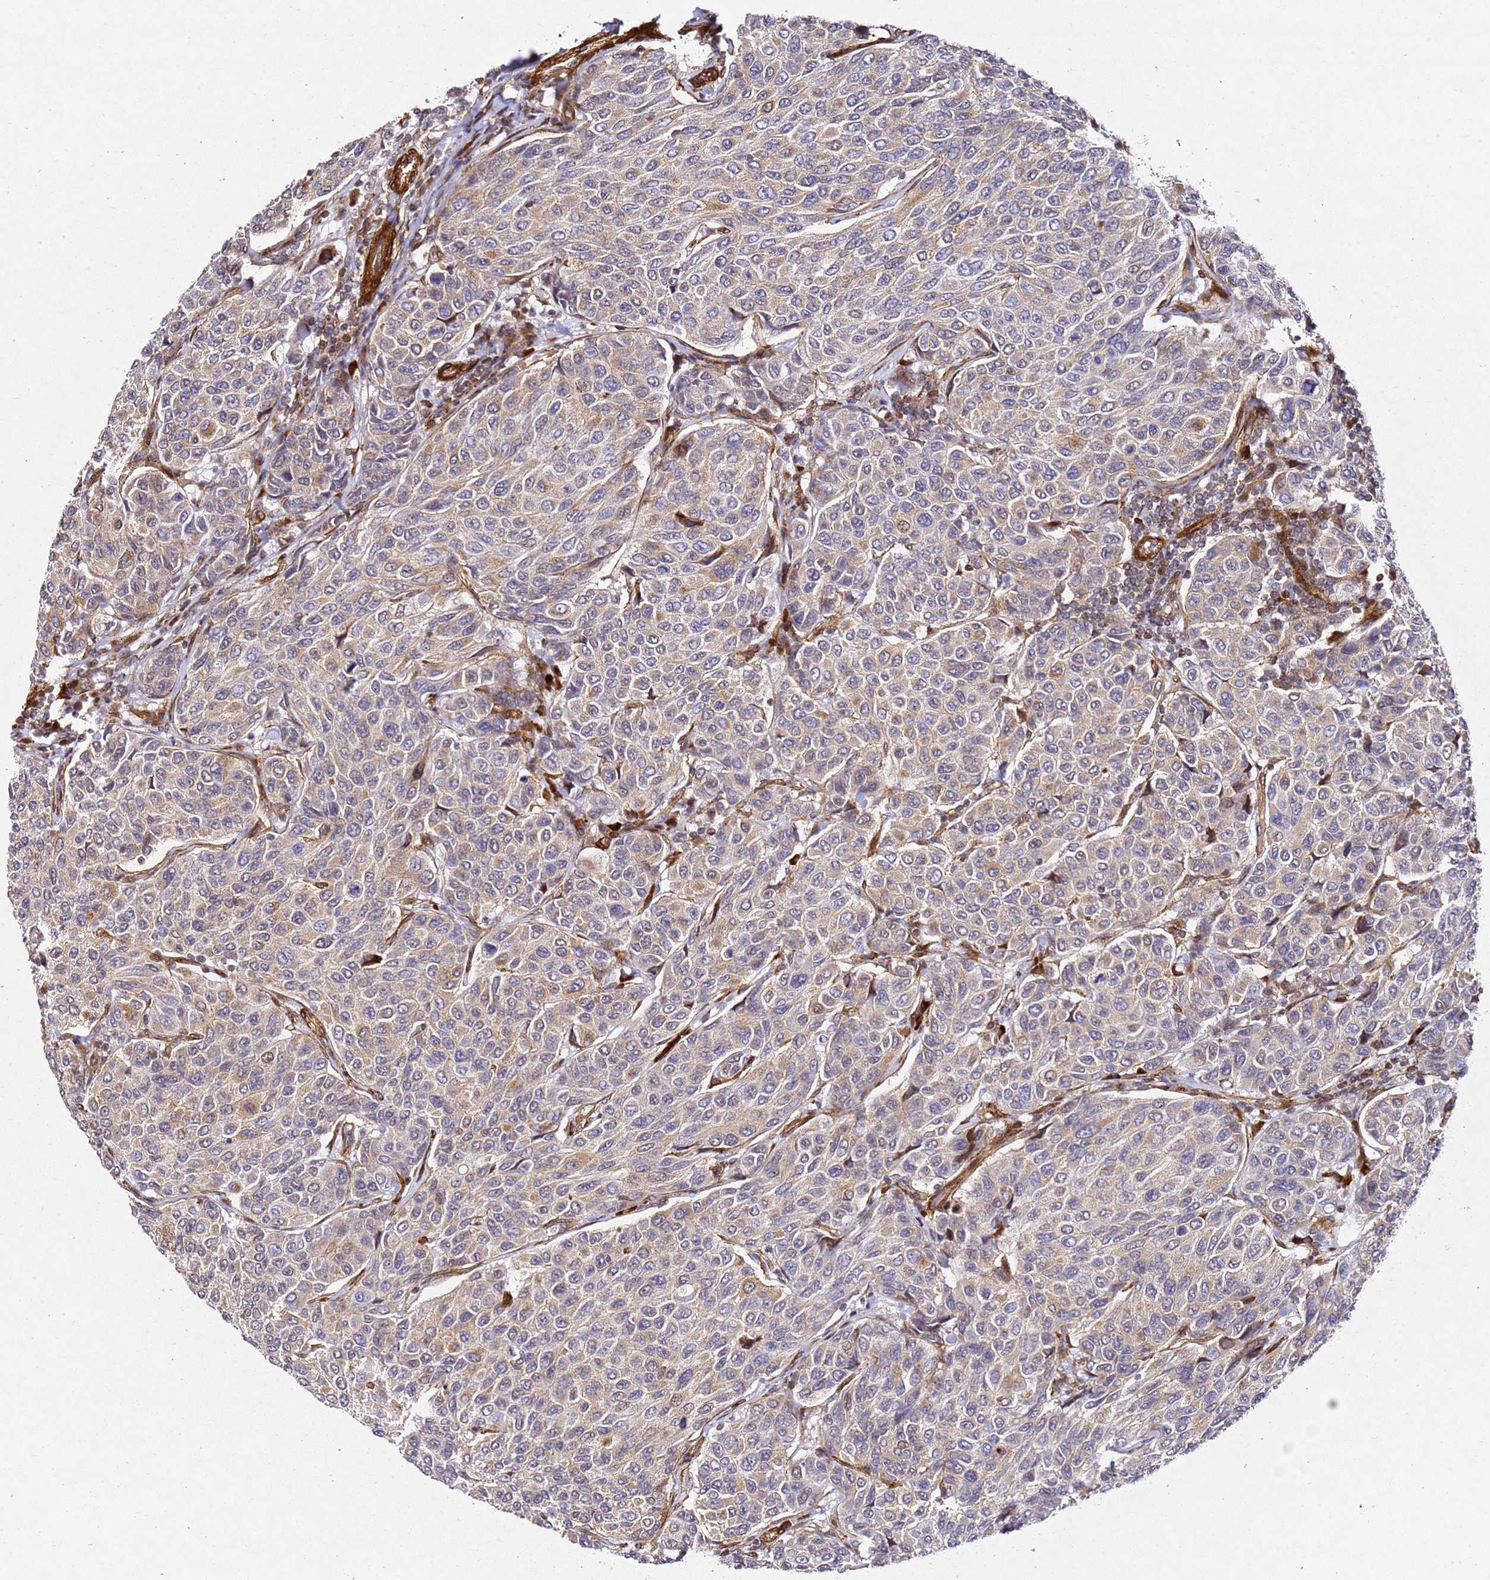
{"staining": {"intensity": "weak", "quantity": "25%-75%", "location": "cytoplasmic/membranous"}, "tissue": "breast cancer", "cell_type": "Tumor cells", "image_type": "cancer", "snomed": [{"axis": "morphology", "description": "Duct carcinoma"}, {"axis": "topography", "description": "Breast"}], "caption": "A photomicrograph showing weak cytoplasmic/membranous expression in about 25%-75% of tumor cells in intraductal carcinoma (breast), as visualized by brown immunohistochemical staining.", "gene": "ZNF296", "patient": {"sex": "female", "age": 55}}